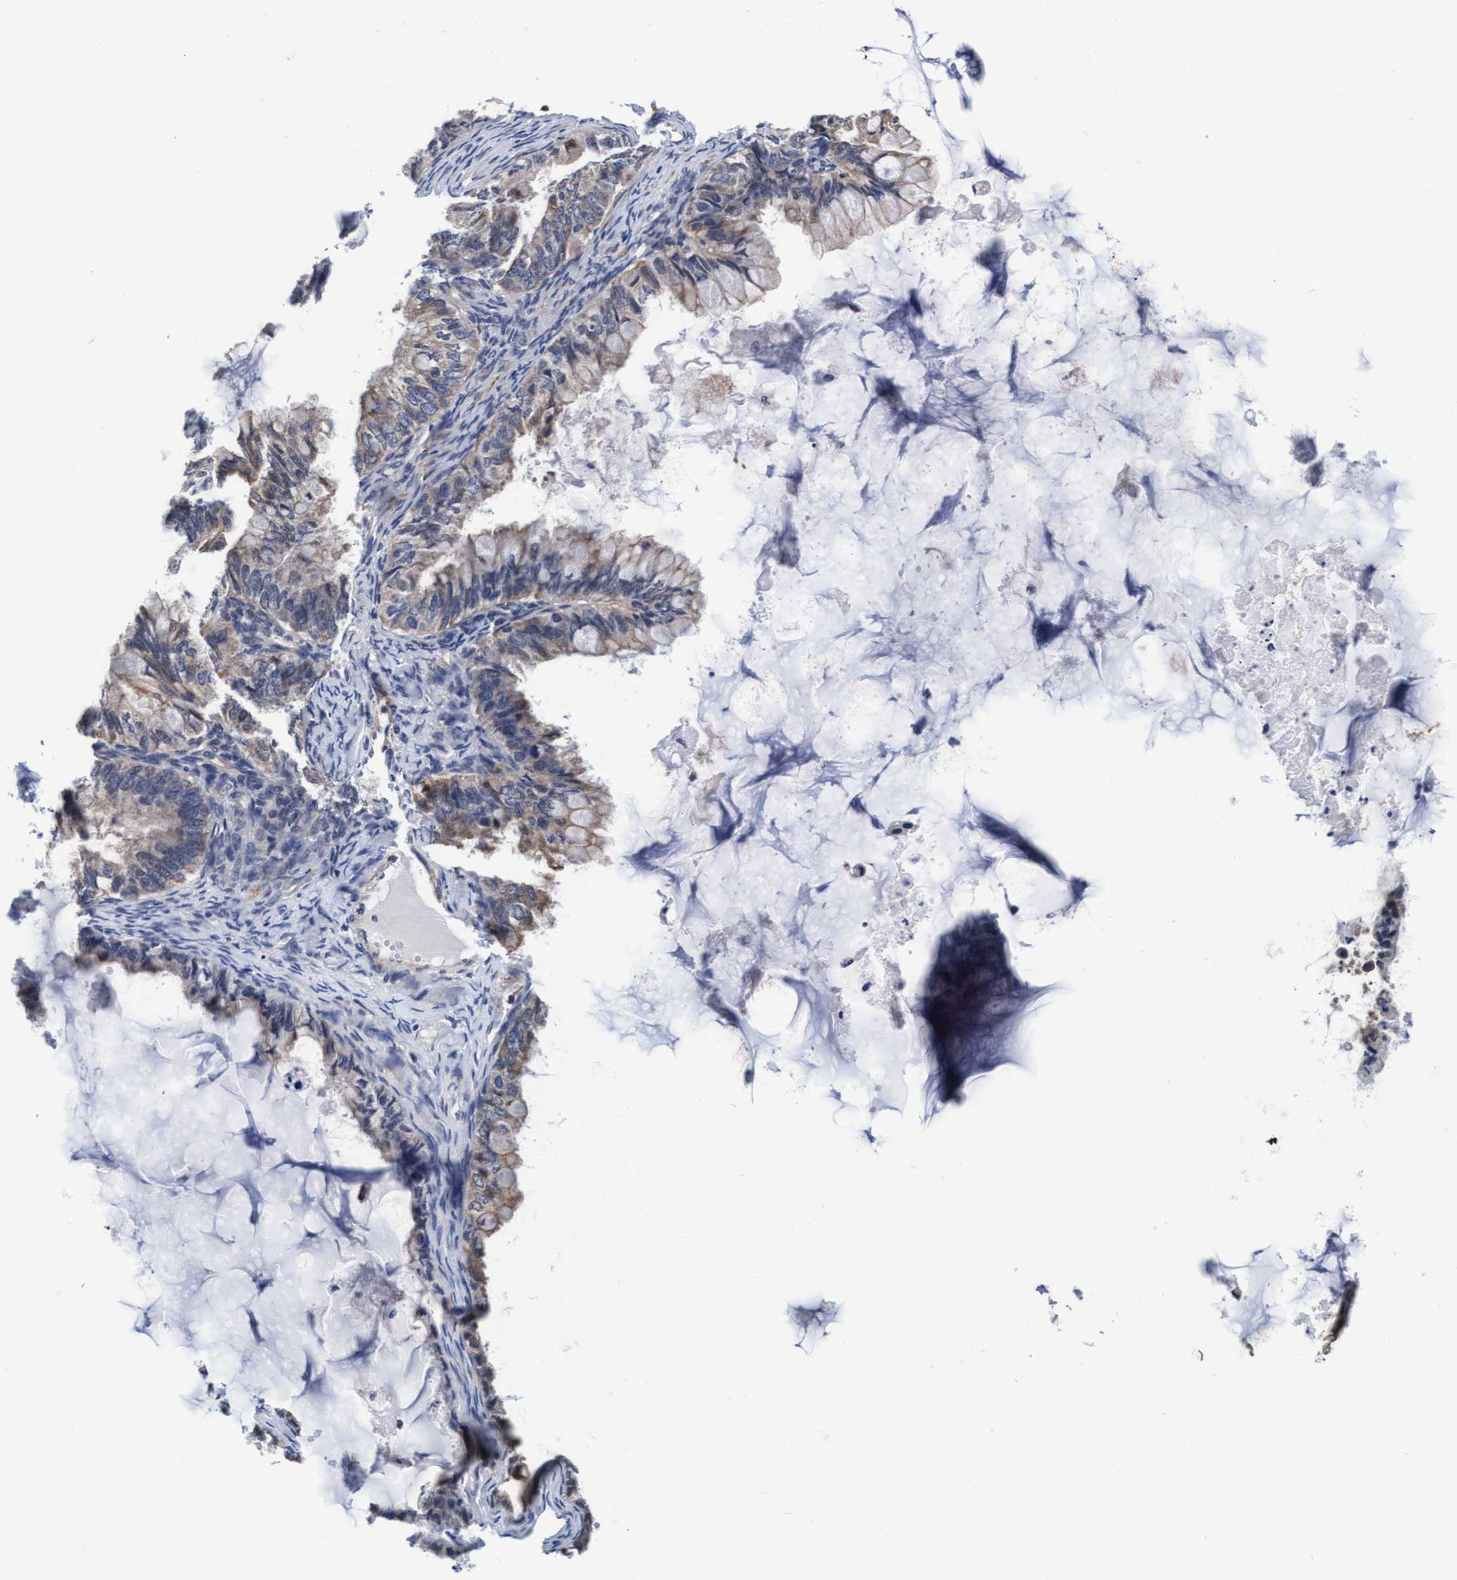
{"staining": {"intensity": "weak", "quantity": "<25%", "location": "cytoplasmic/membranous"}, "tissue": "ovarian cancer", "cell_type": "Tumor cells", "image_type": "cancer", "snomed": [{"axis": "morphology", "description": "Cystadenocarcinoma, mucinous, NOS"}, {"axis": "topography", "description": "Ovary"}], "caption": "High magnification brightfield microscopy of ovarian cancer (mucinous cystadenocarcinoma) stained with DAB (brown) and counterstained with hematoxylin (blue): tumor cells show no significant positivity.", "gene": "EFCAB13", "patient": {"sex": "female", "age": 80}}